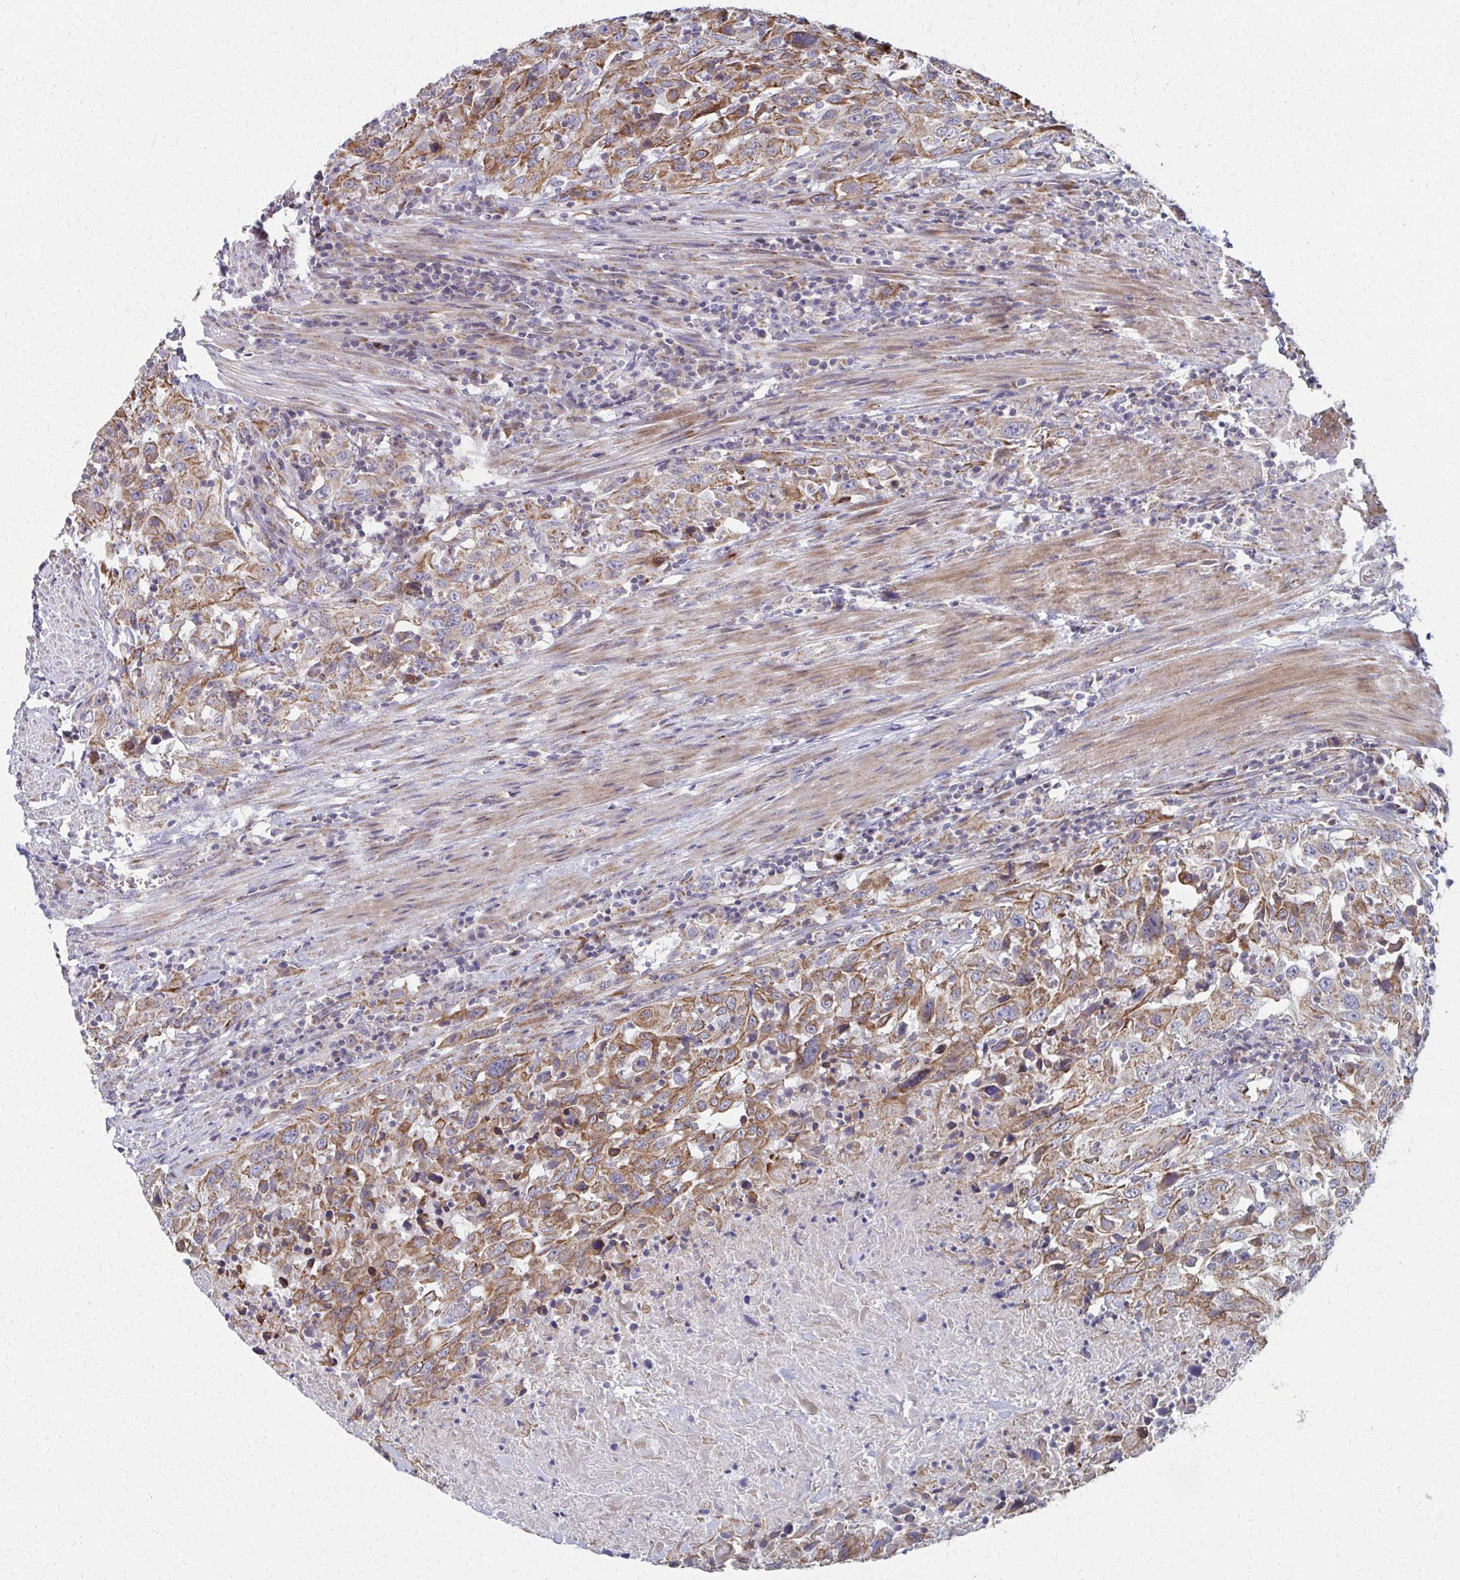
{"staining": {"intensity": "moderate", "quantity": ">75%", "location": "cytoplasmic/membranous"}, "tissue": "urothelial cancer", "cell_type": "Tumor cells", "image_type": "cancer", "snomed": [{"axis": "morphology", "description": "Urothelial carcinoma, High grade"}, {"axis": "topography", "description": "Urinary bladder"}], "caption": "This photomicrograph exhibits immunohistochemistry staining of high-grade urothelial carcinoma, with medium moderate cytoplasmic/membranous expression in about >75% of tumor cells.", "gene": "FAHD1", "patient": {"sex": "male", "age": 61}}